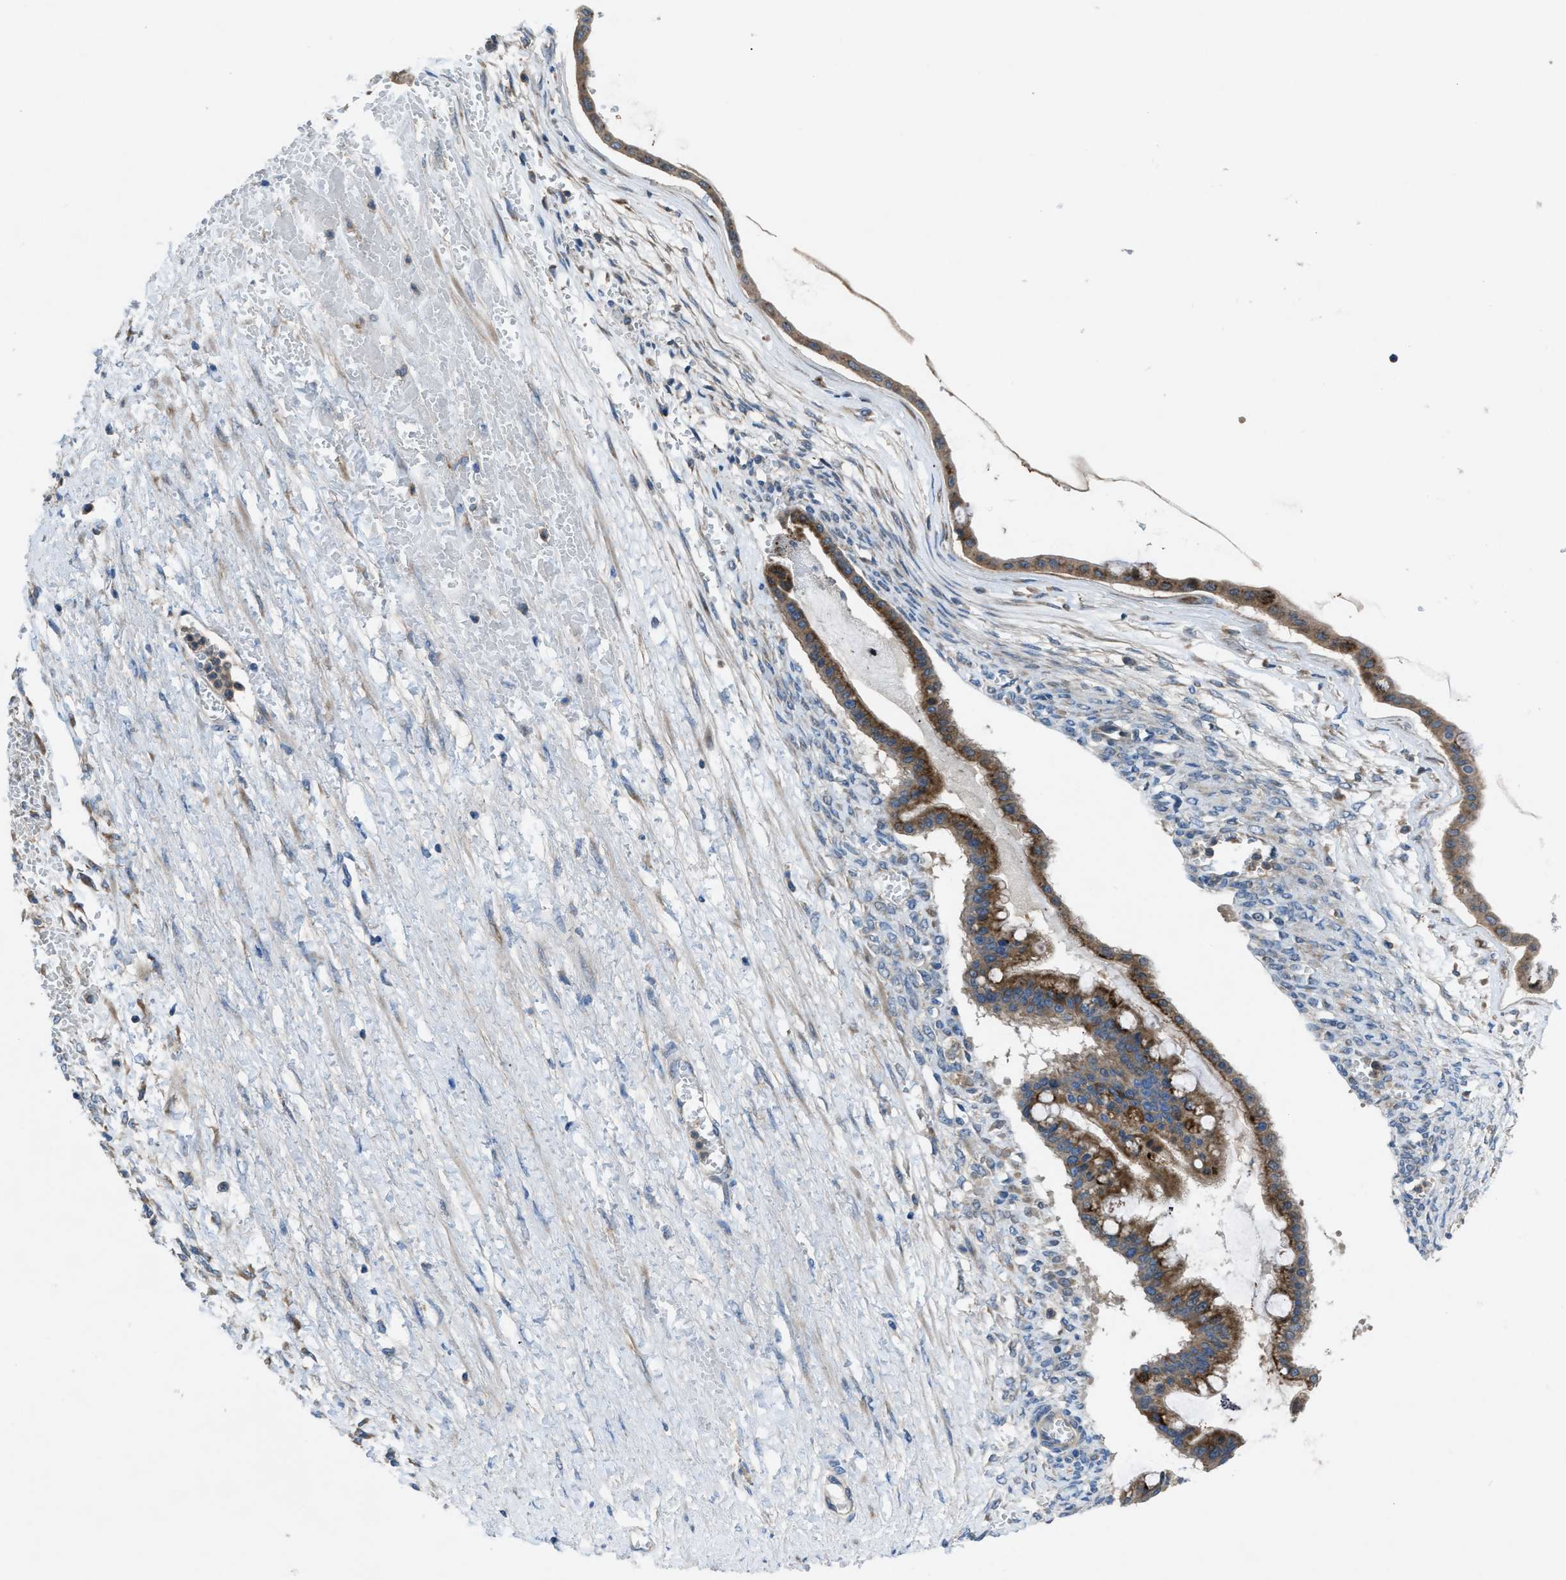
{"staining": {"intensity": "moderate", "quantity": ">75%", "location": "cytoplasmic/membranous"}, "tissue": "ovarian cancer", "cell_type": "Tumor cells", "image_type": "cancer", "snomed": [{"axis": "morphology", "description": "Cystadenocarcinoma, mucinous, NOS"}, {"axis": "topography", "description": "Ovary"}], "caption": "Ovarian cancer (mucinous cystadenocarcinoma) was stained to show a protein in brown. There is medium levels of moderate cytoplasmic/membranous expression in approximately >75% of tumor cells.", "gene": "MAP3K20", "patient": {"sex": "female", "age": 73}}